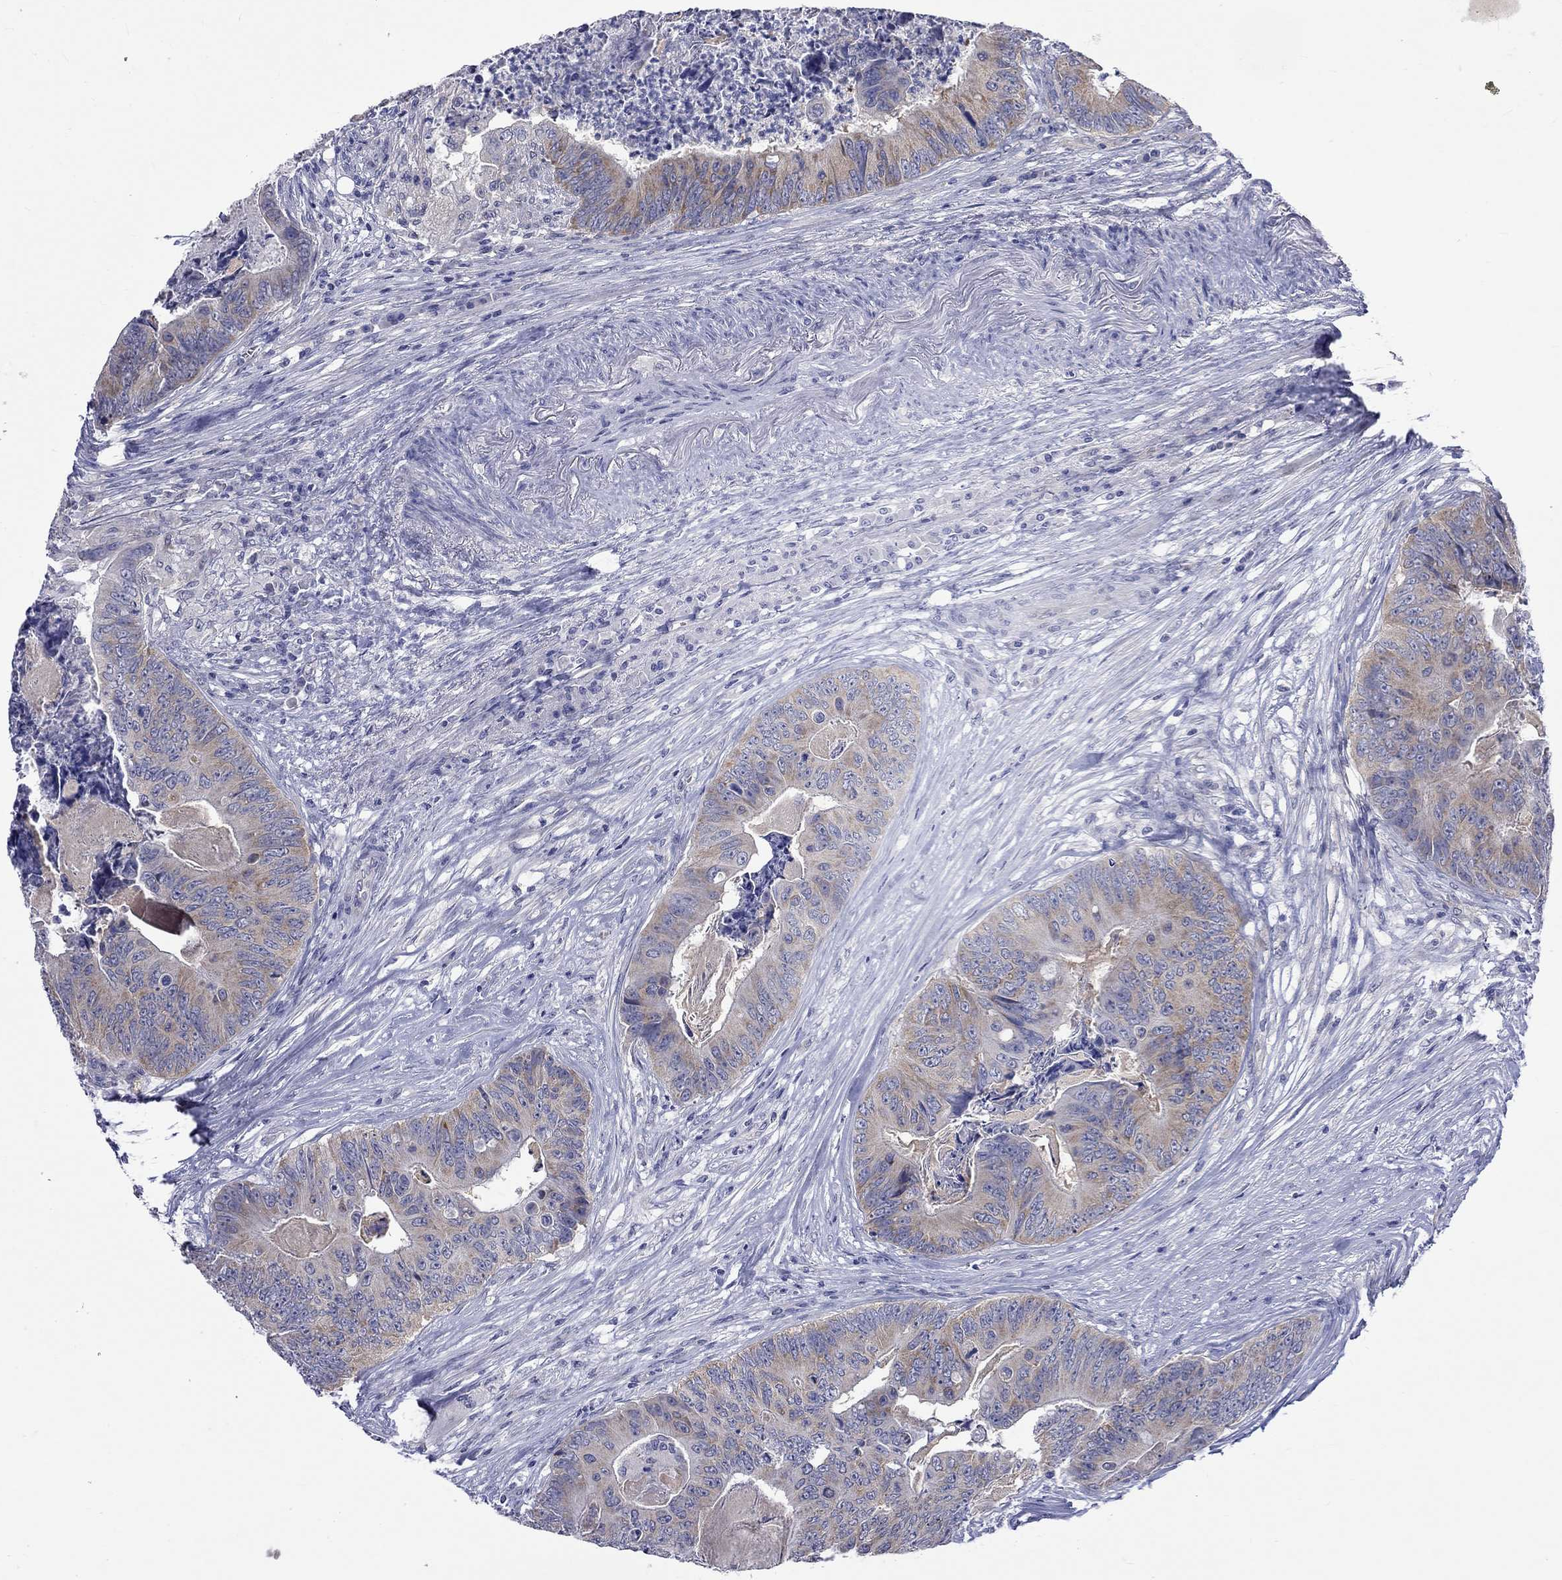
{"staining": {"intensity": "moderate", "quantity": "<25%", "location": "cytoplasmic/membranous"}, "tissue": "colorectal cancer", "cell_type": "Tumor cells", "image_type": "cancer", "snomed": [{"axis": "morphology", "description": "Adenocarcinoma, NOS"}, {"axis": "topography", "description": "Colon"}], "caption": "A brown stain shows moderate cytoplasmic/membranous expression of a protein in human colorectal cancer tumor cells.", "gene": "CERS1", "patient": {"sex": "male", "age": 84}}